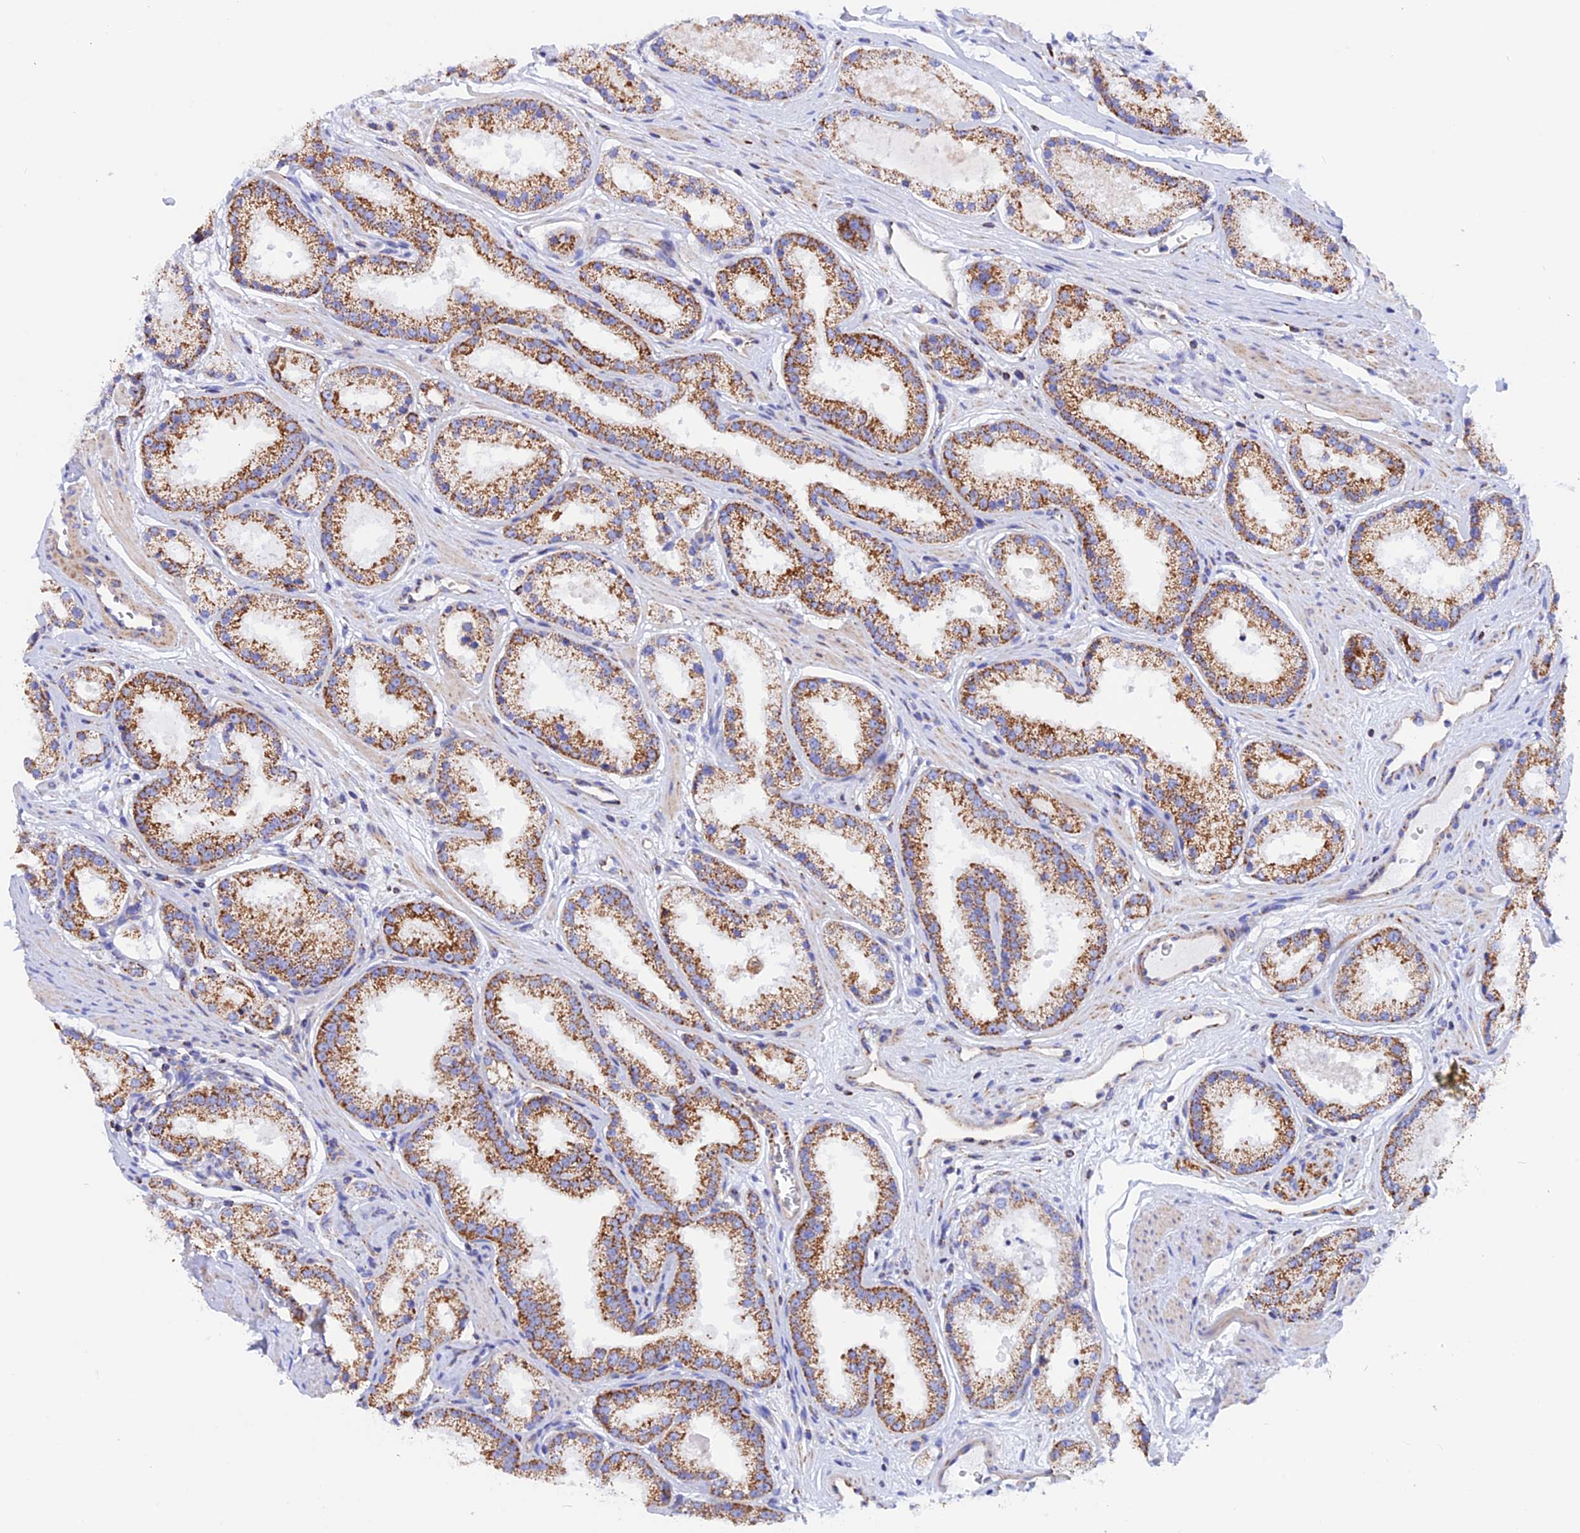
{"staining": {"intensity": "moderate", "quantity": ">75%", "location": "cytoplasmic/membranous"}, "tissue": "prostate cancer", "cell_type": "Tumor cells", "image_type": "cancer", "snomed": [{"axis": "morphology", "description": "Adenocarcinoma, Low grade"}, {"axis": "topography", "description": "Prostate"}], "caption": "Protein positivity by immunohistochemistry shows moderate cytoplasmic/membranous staining in approximately >75% of tumor cells in adenocarcinoma (low-grade) (prostate).", "gene": "GCDH", "patient": {"sex": "male", "age": 59}}